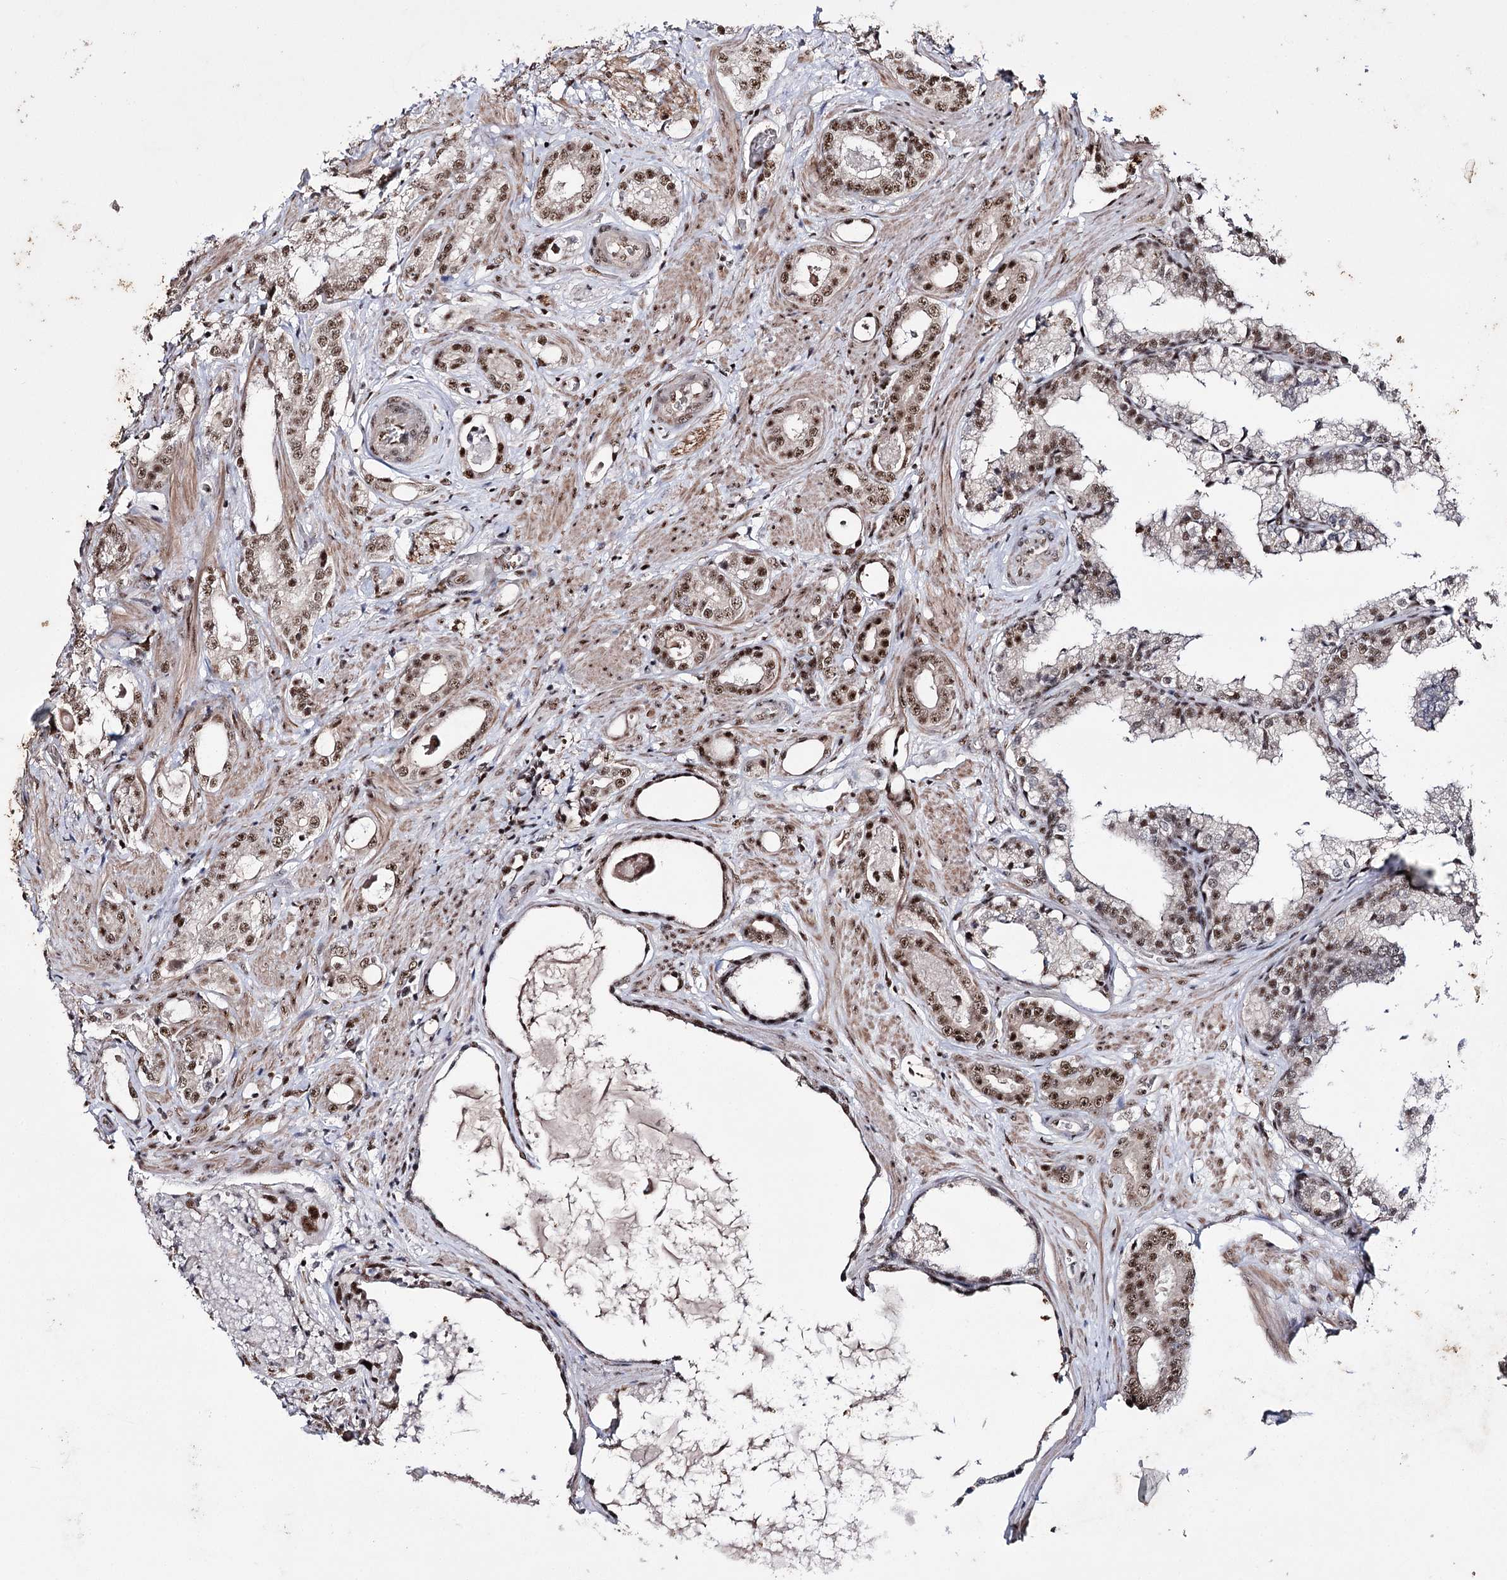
{"staining": {"intensity": "moderate", "quantity": ">75%", "location": "nuclear"}, "tissue": "prostate cancer", "cell_type": "Tumor cells", "image_type": "cancer", "snomed": [{"axis": "morphology", "description": "Adenocarcinoma, High grade"}, {"axis": "topography", "description": "Prostate"}], "caption": "A medium amount of moderate nuclear staining is identified in approximately >75% of tumor cells in adenocarcinoma (high-grade) (prostate) tissue.", "gene": "PRPF40A", "patient": {"sex": "male", "age": 58}}